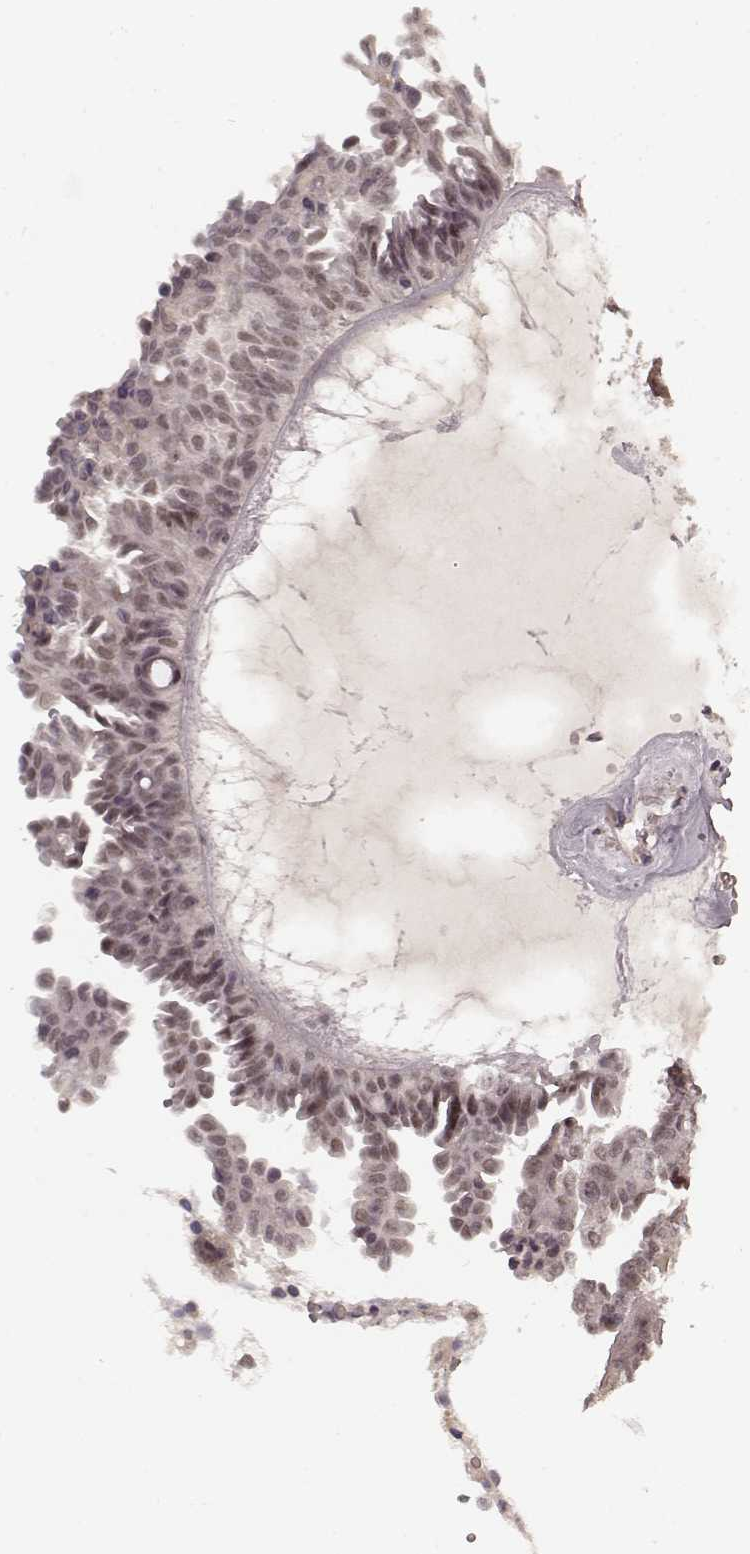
{"staining": {"intensity": "negative", "quantity": "none", "location": "none"}, "tissue": "ovarian cancer", "cell_type": "Tumor cells", "image_type": "cancer", "snomed": [{"axis": "morphology", "description": "Cystadenocarcinoma, serous, NOS"}, {"axis": "topography", "description": "Ovary"}], "caption": "This is an immunohistochemistry (IHC) histopathology image of human ovarian cancer (serous cystadenocarcinoma). There is no expression in tumor cells.", "gene": "PLCB4", "patient": {"sex": "female", "age": 71}}